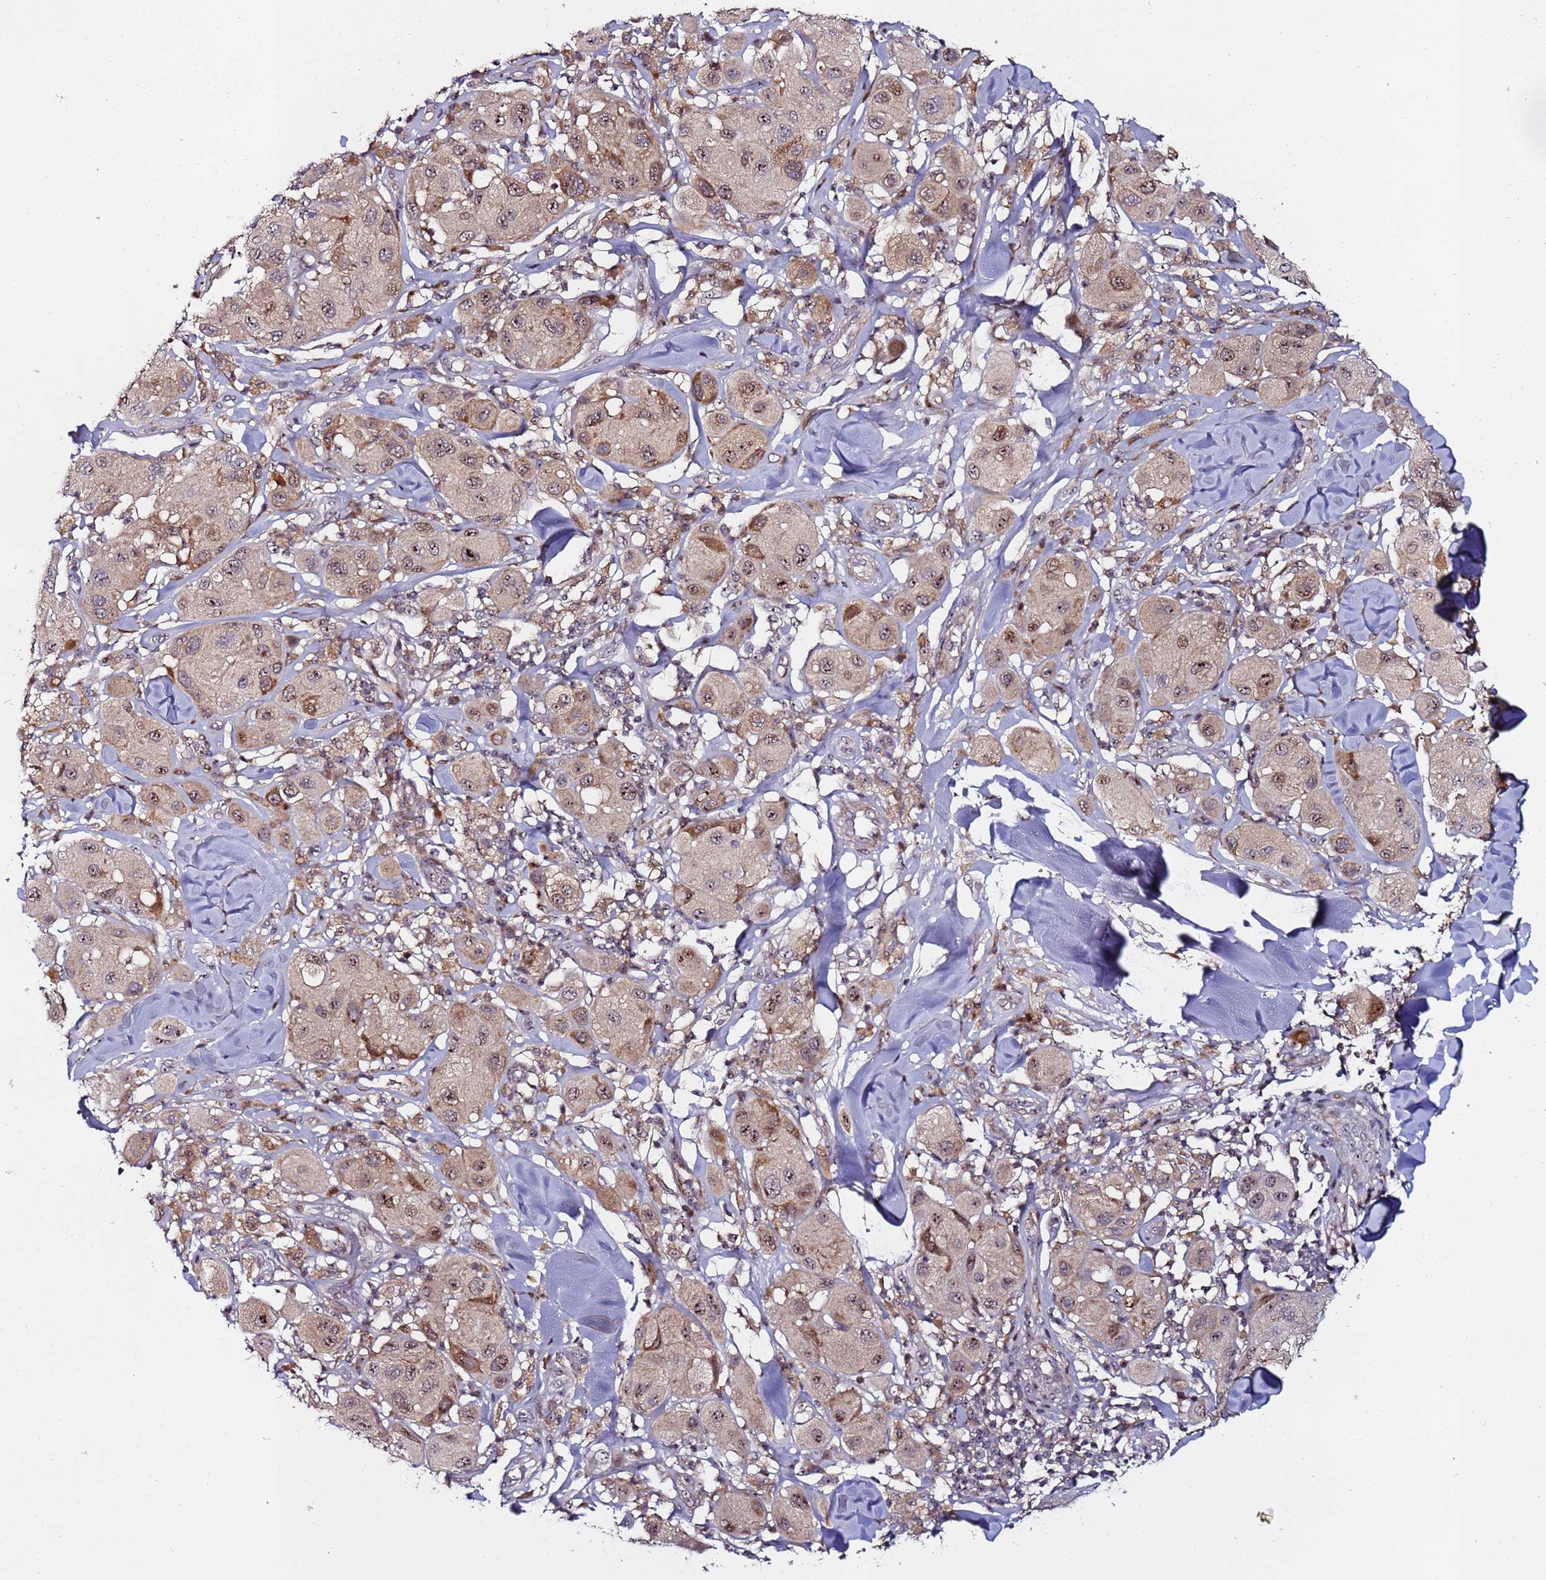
{"staining": {"intensity": "moderate", "quantity": ">75%", "location": "cytoplasmic/membranous,nuclear"}, "tissue": "melanoma", "cell_type": "Tumor cells", "image_type": "cancer", "snomed": [{"axis": "morphology", "description": "Malignant melanoma, Metastatic site"}, {"axis": "topography", "description": "Skin"}], "caption": "This histopathology image exhibits immunohistochemistry (IHC) staining of melanoma, with medium moderate cytoplasmic/membranous and nuclear staining in about >75% of tumor cells.", "gene": "KRI1", "patient": {"sex": "male", "age": 41}}